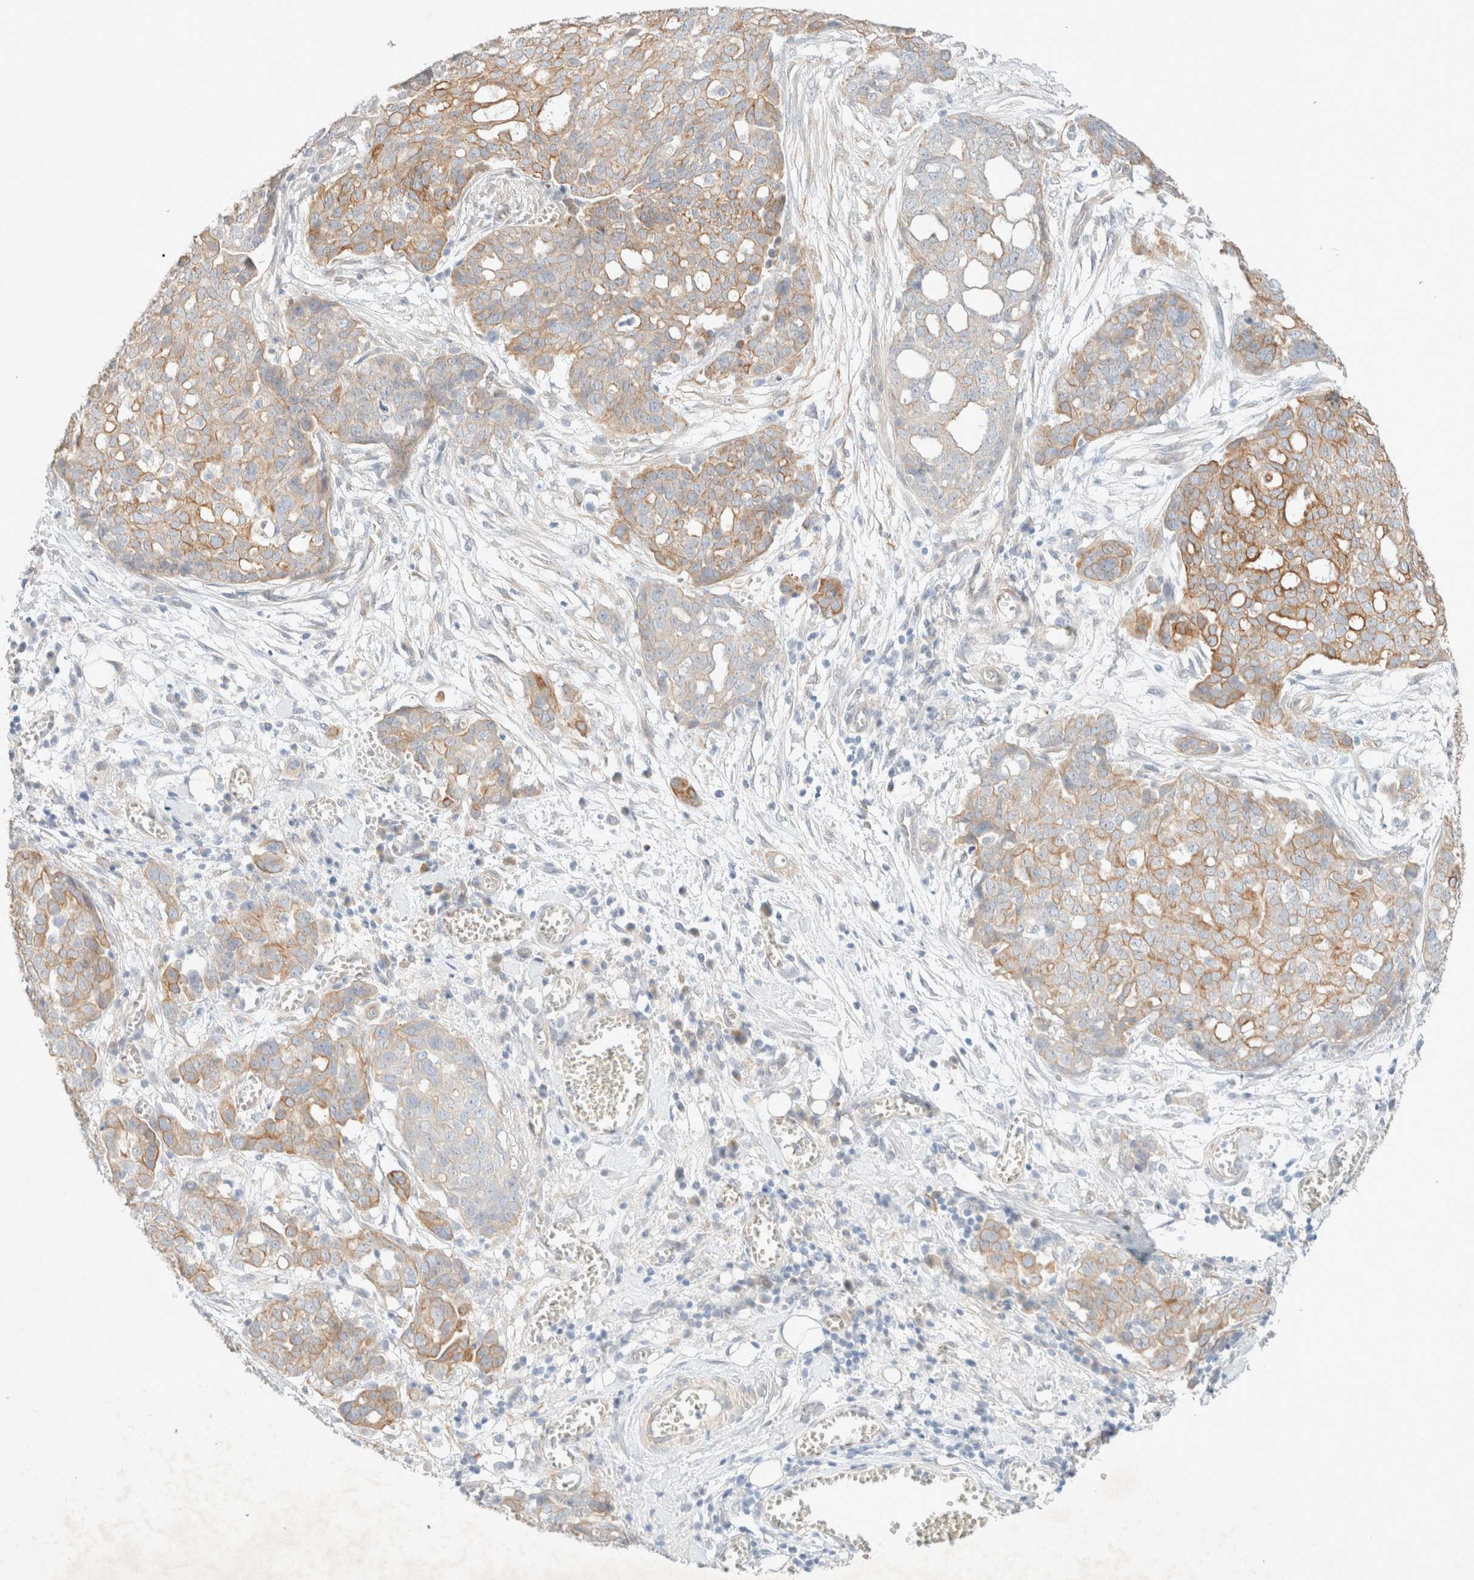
{"staining": {"intensity": "moderate", "quantity": ">75%", "location": "cytoplasmic/membranous"}, "tissue": "ovarian cancer", "cell_type": "Tumor cells", "image_type": "cancer", "snomed": [{"axis": "morphology", "description": "Cystadenocarcinoma, serous, NOS"}, {"axis": "topography", "description": "Soft tissue"}, {"axis": "topography", "description": "Ovary"}], "caption": "Ovarian cancer stained for a protein (brown) exhibits moderate cytoplasmic/membranous positive positivity in about >75% of tumor cells.", "gene": "CSNK1E", "patient": {"sex": "female", "age": 57}}